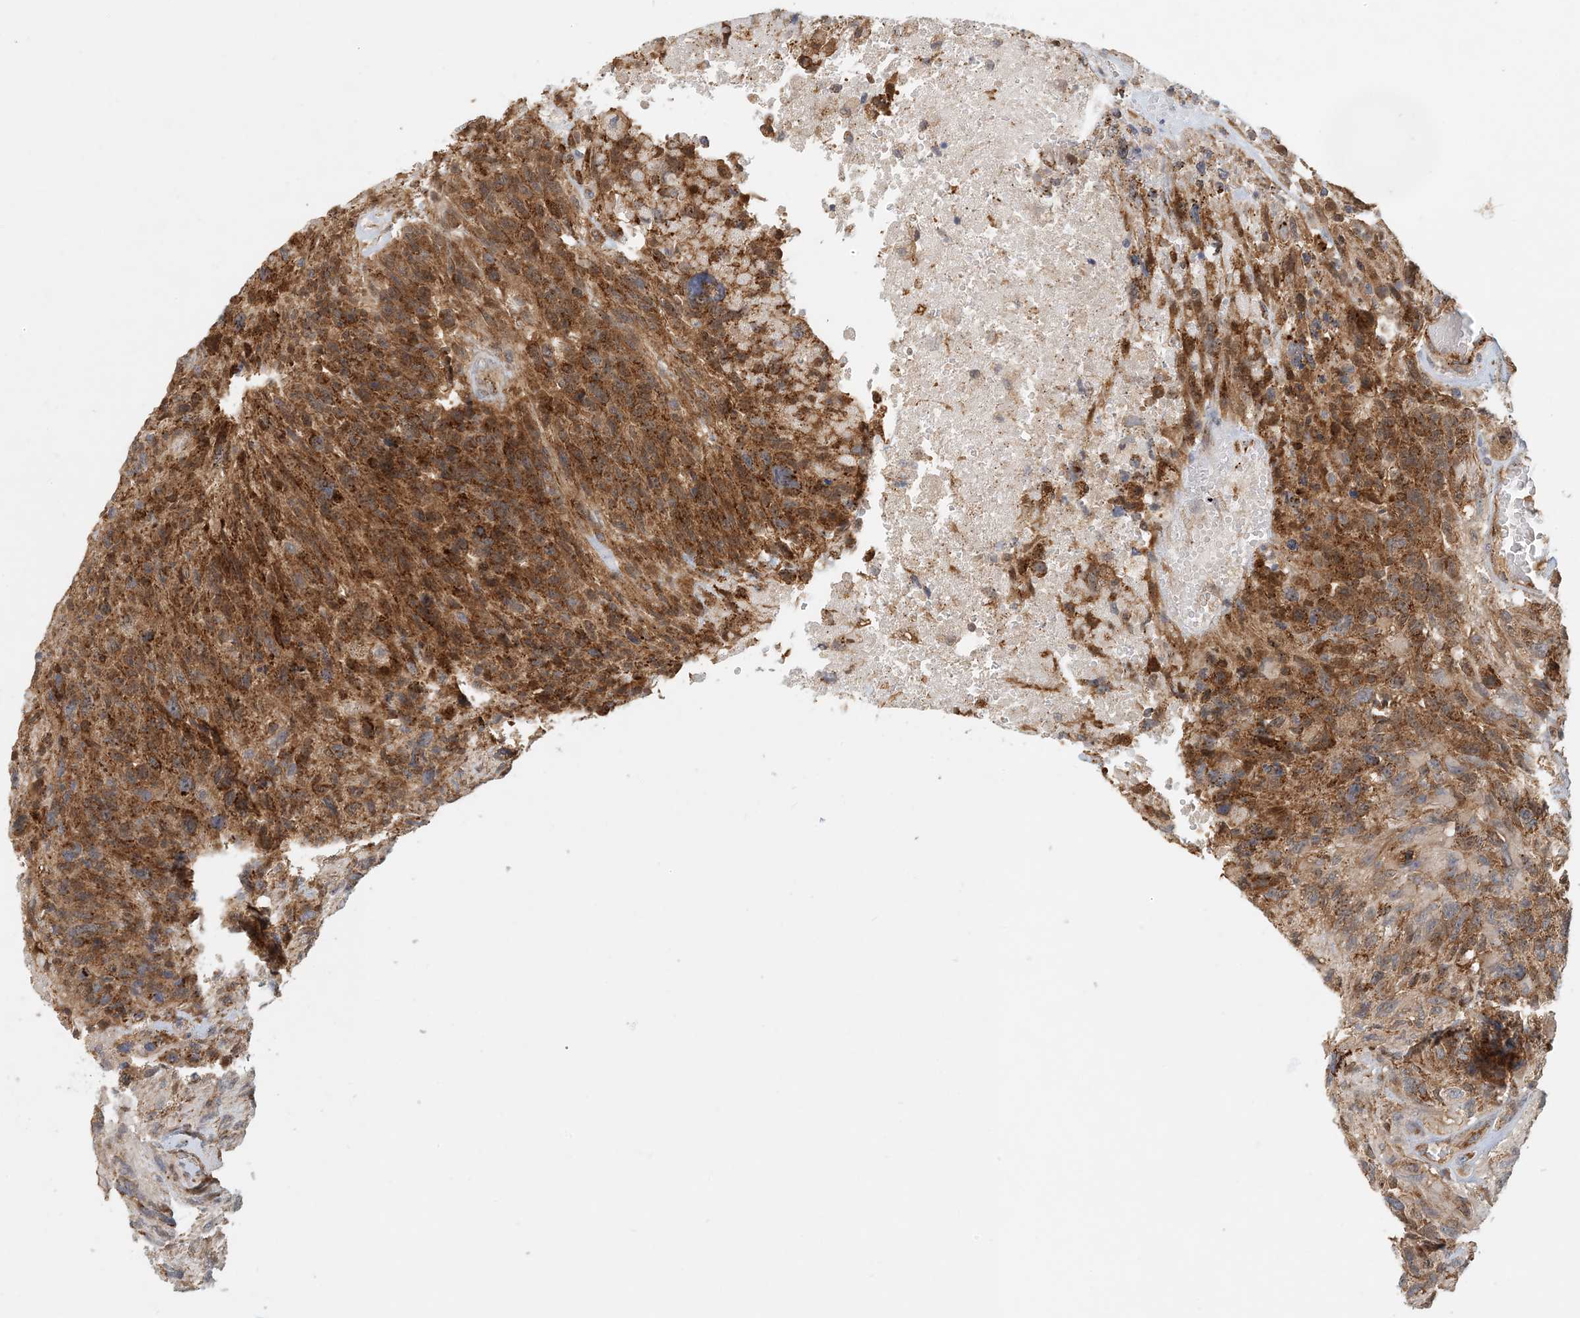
{"staining": {"intensity": "moderate", "quantity": ">75%", "location": "cytoplasmic/membranous"}, "tissue": "glioma", "cell_type": "Tumor cells", "image_type": "cancer", "snomed": [{"axis": "morphology", "description": "Glioma, malignant, High grade"}, {"axis": "topography", "description": "Brain"}], "caption": "High-grade glioma (malignant) stained with immunohistochemistry demonstrates moderate cytoplasmic/membranous staining in approximately >75% of tumor cells.", "gene": "ZBTB3", "patient": {"sex": "male", "age": 69}}